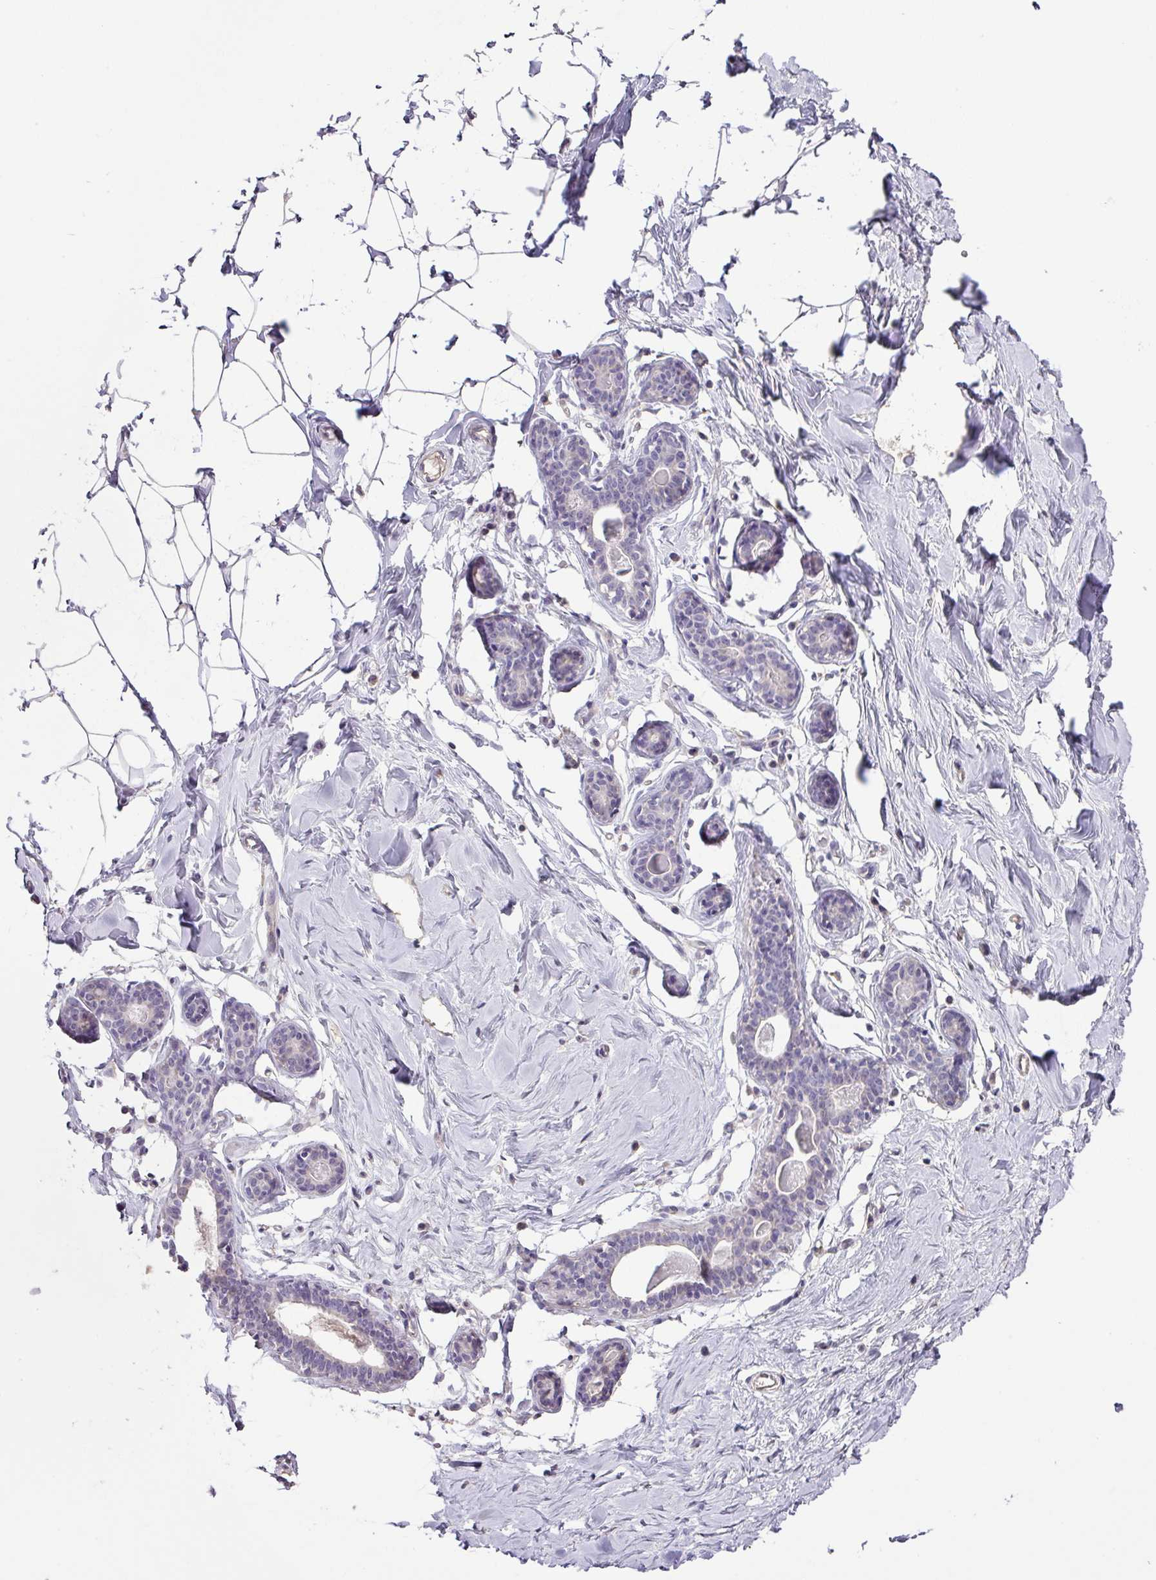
{"staining": {"intensity": "negative", "quantity": "none", "location": "none"}, "tissue": "breast", "cell_type": "Adipocytes", "image_type": "normal", "snomed": [{"axis": "morphology", "description": "Normal tissue, NOS"}, {"axis": "topography", "description": "Breast"}], "caption": "Photomicrograph shows no protein positivity in adipocytes of benign breast.", "gene": "ZG16", "patient": {"sex": "female", "age": 23}}